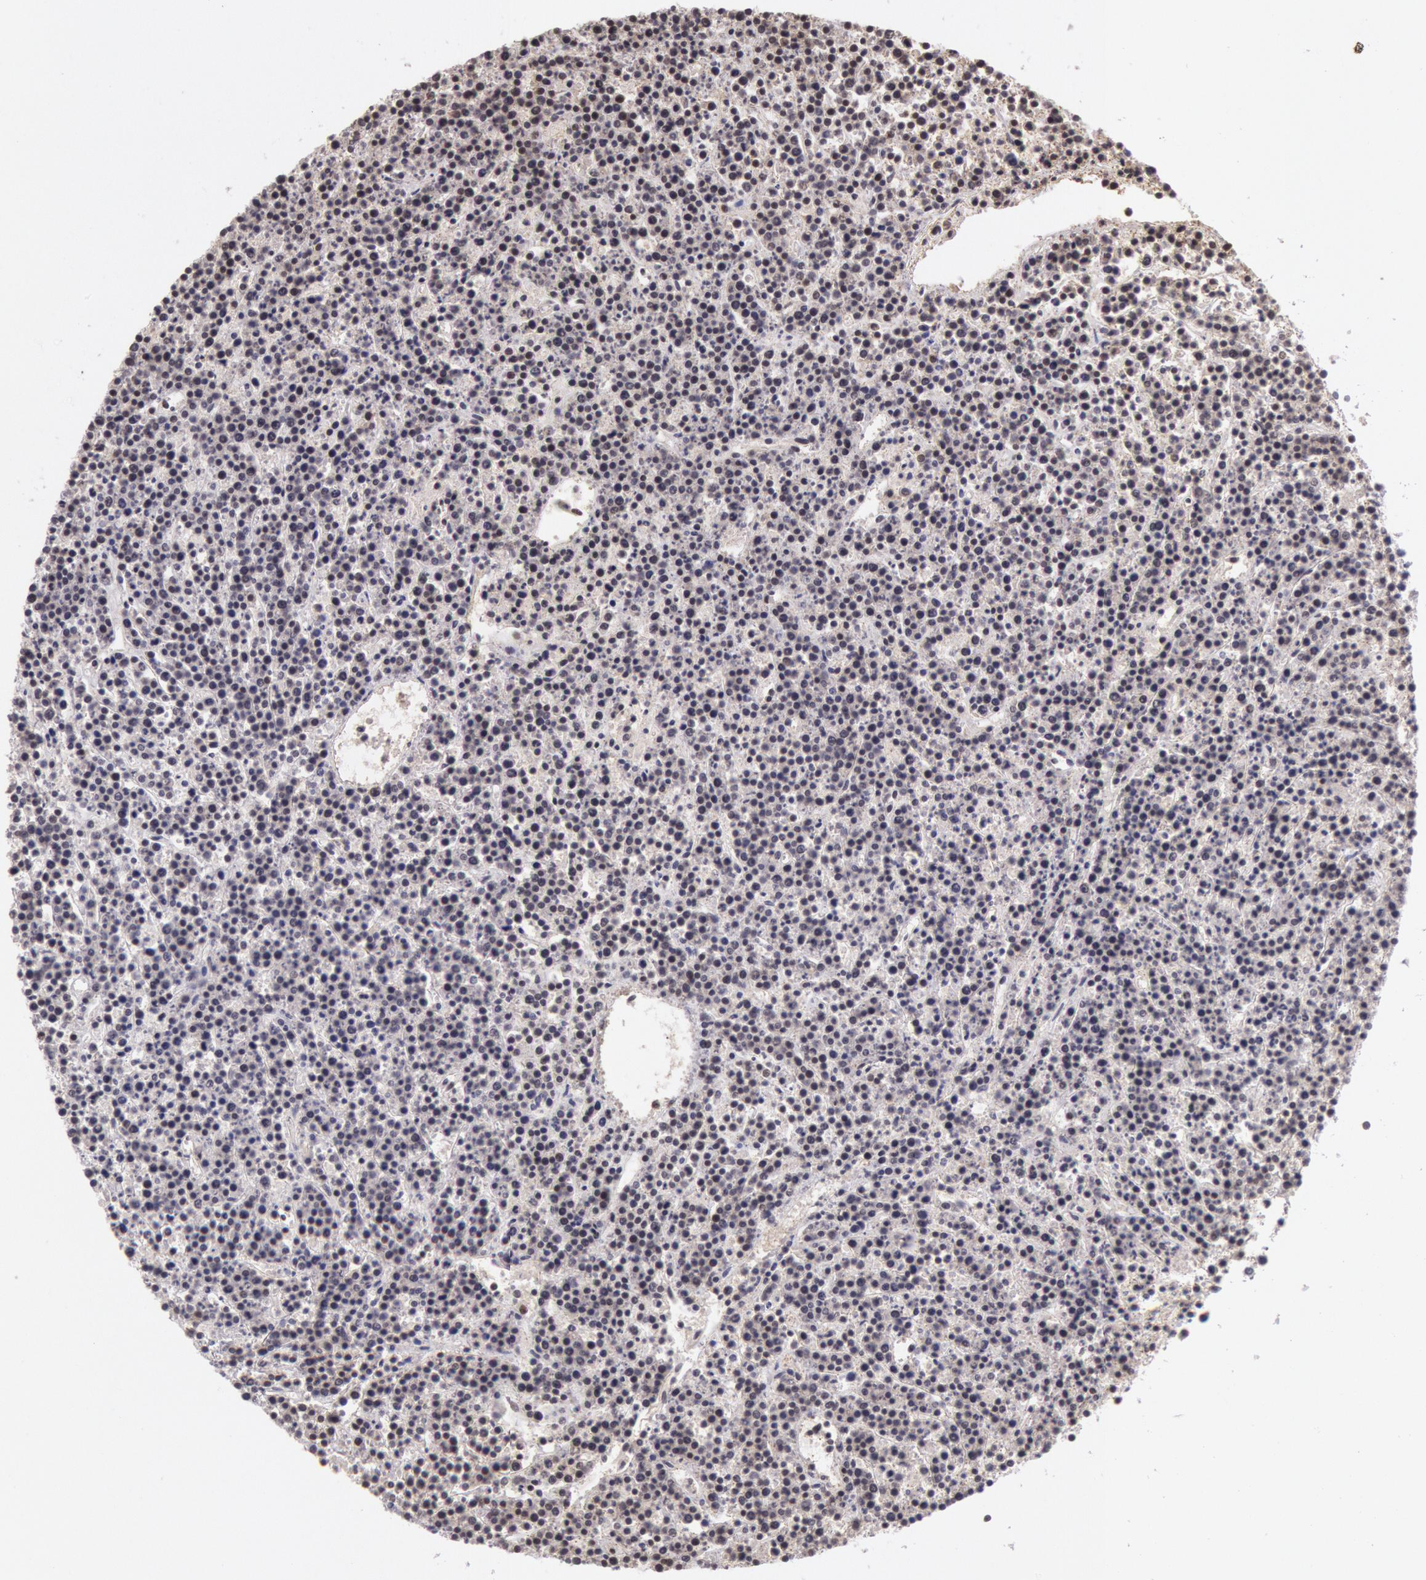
{"staining": {"intensity": "strong", "quantity": ">75%", "location": "nuclear"}, "tissue": "lymphoma", "cell_type": "Tumor cells", "image_type": "cancer", "snomed": [{"axis": "morphology", "description": "Malignant lymphoma, non-Hodgkin's type, High grade"}, {"axis": "topography", "description": "Ovary"}], "caption": "High-grade malignant lymphoma, non-Hodgkin's type stained with a brown dye reveals strong nuclear positive staining in approximately >75% of tumor cells.", "gene": "ESS2", "patient": {"sex": "female", "age": 56}}